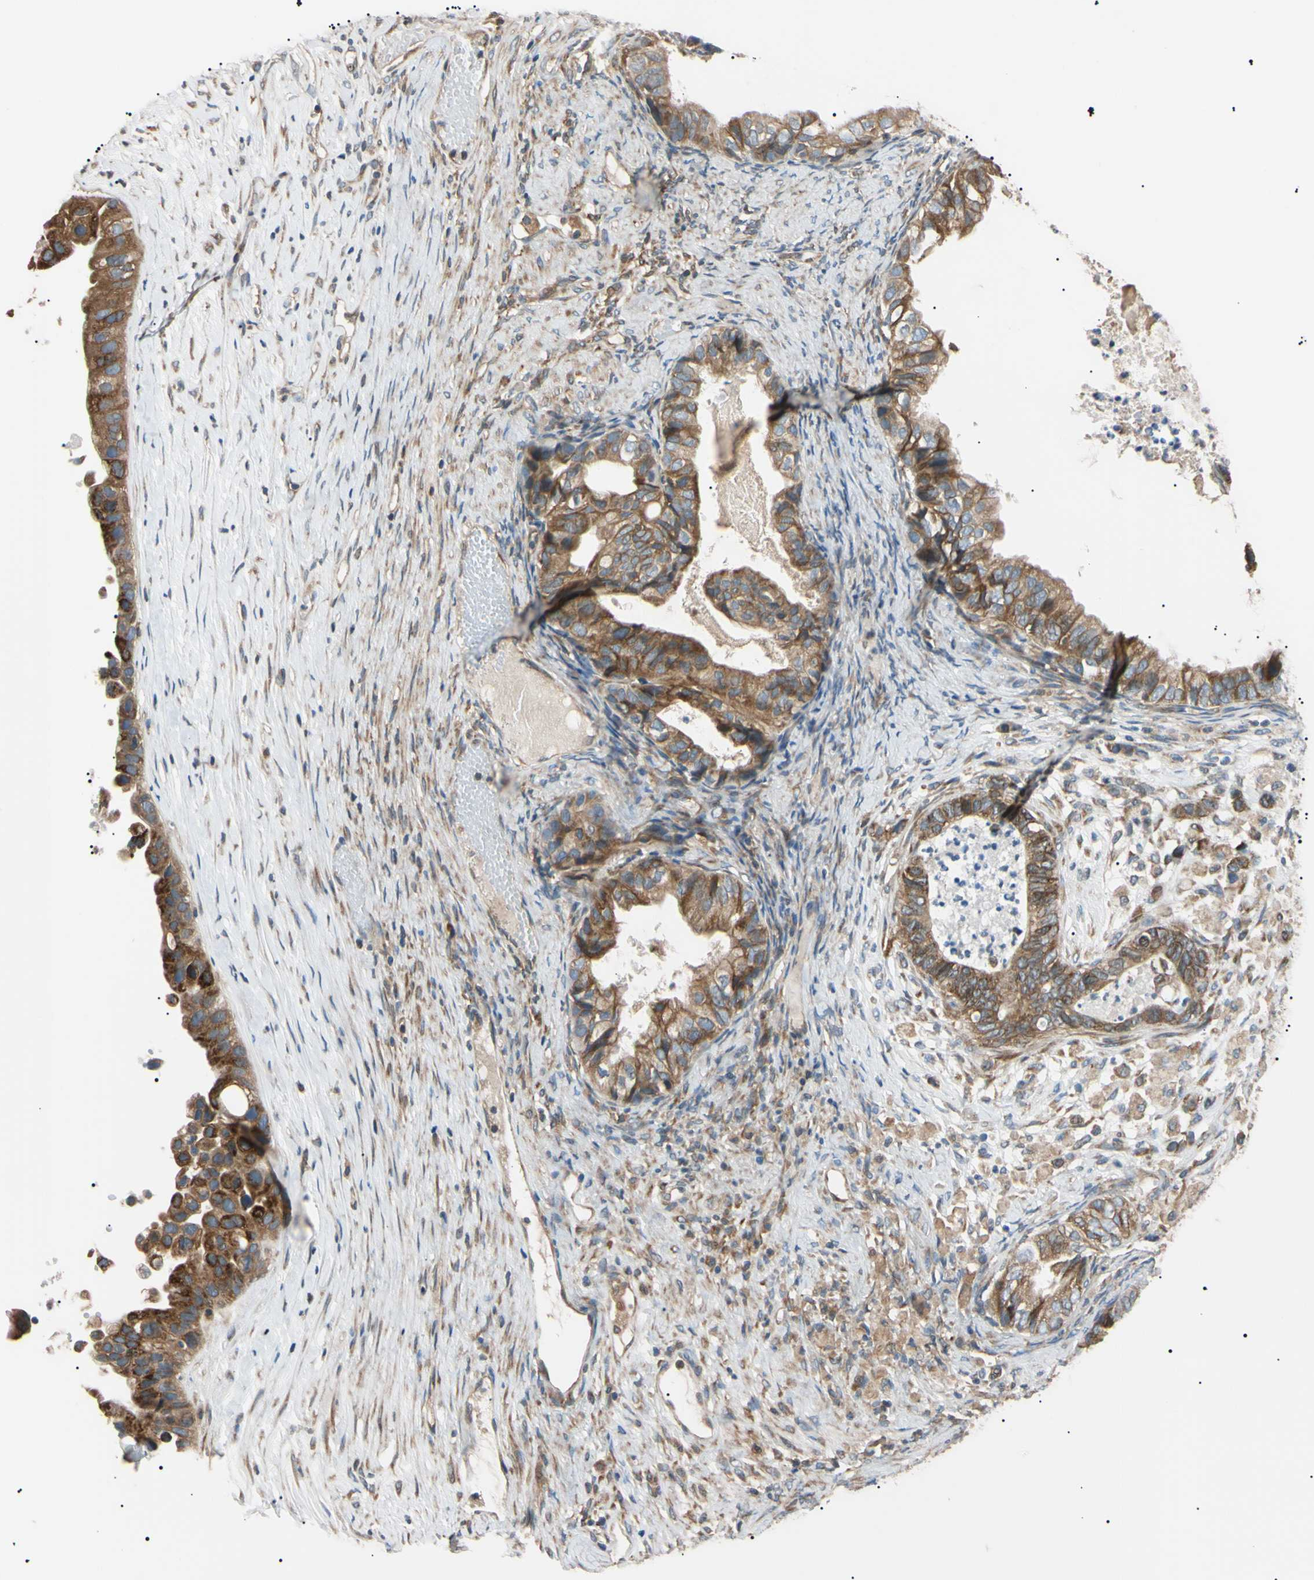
{"staining": {"intensity": "moderate", "quantity": ">75%", "location": "cytoplasmic/membranous"}, "tissue": "ovarian cancer", "cell_type": "Tumor cells", "image_type": "cancer", "snomed": [{"axis": "morphology", "description": "Cystadenocarcinoma, mucinous, NOS"}, {"axis": "topography", "description": "Ovary"}], "caption": "IHC (DAB) staining of mucinous cystadenocarcinoma (ovarian) reveals moderate cytoplasmic/membranous protein expression in approximately >75% of tumor cells. Using DAB (3,3'-diaminobenzidine) (brown) and hematoxylin (blue) stains, captured at high magnification using brightfield microscopy.", "gene": "VAPA", "patient": {"sex": "female", "age": 80}}